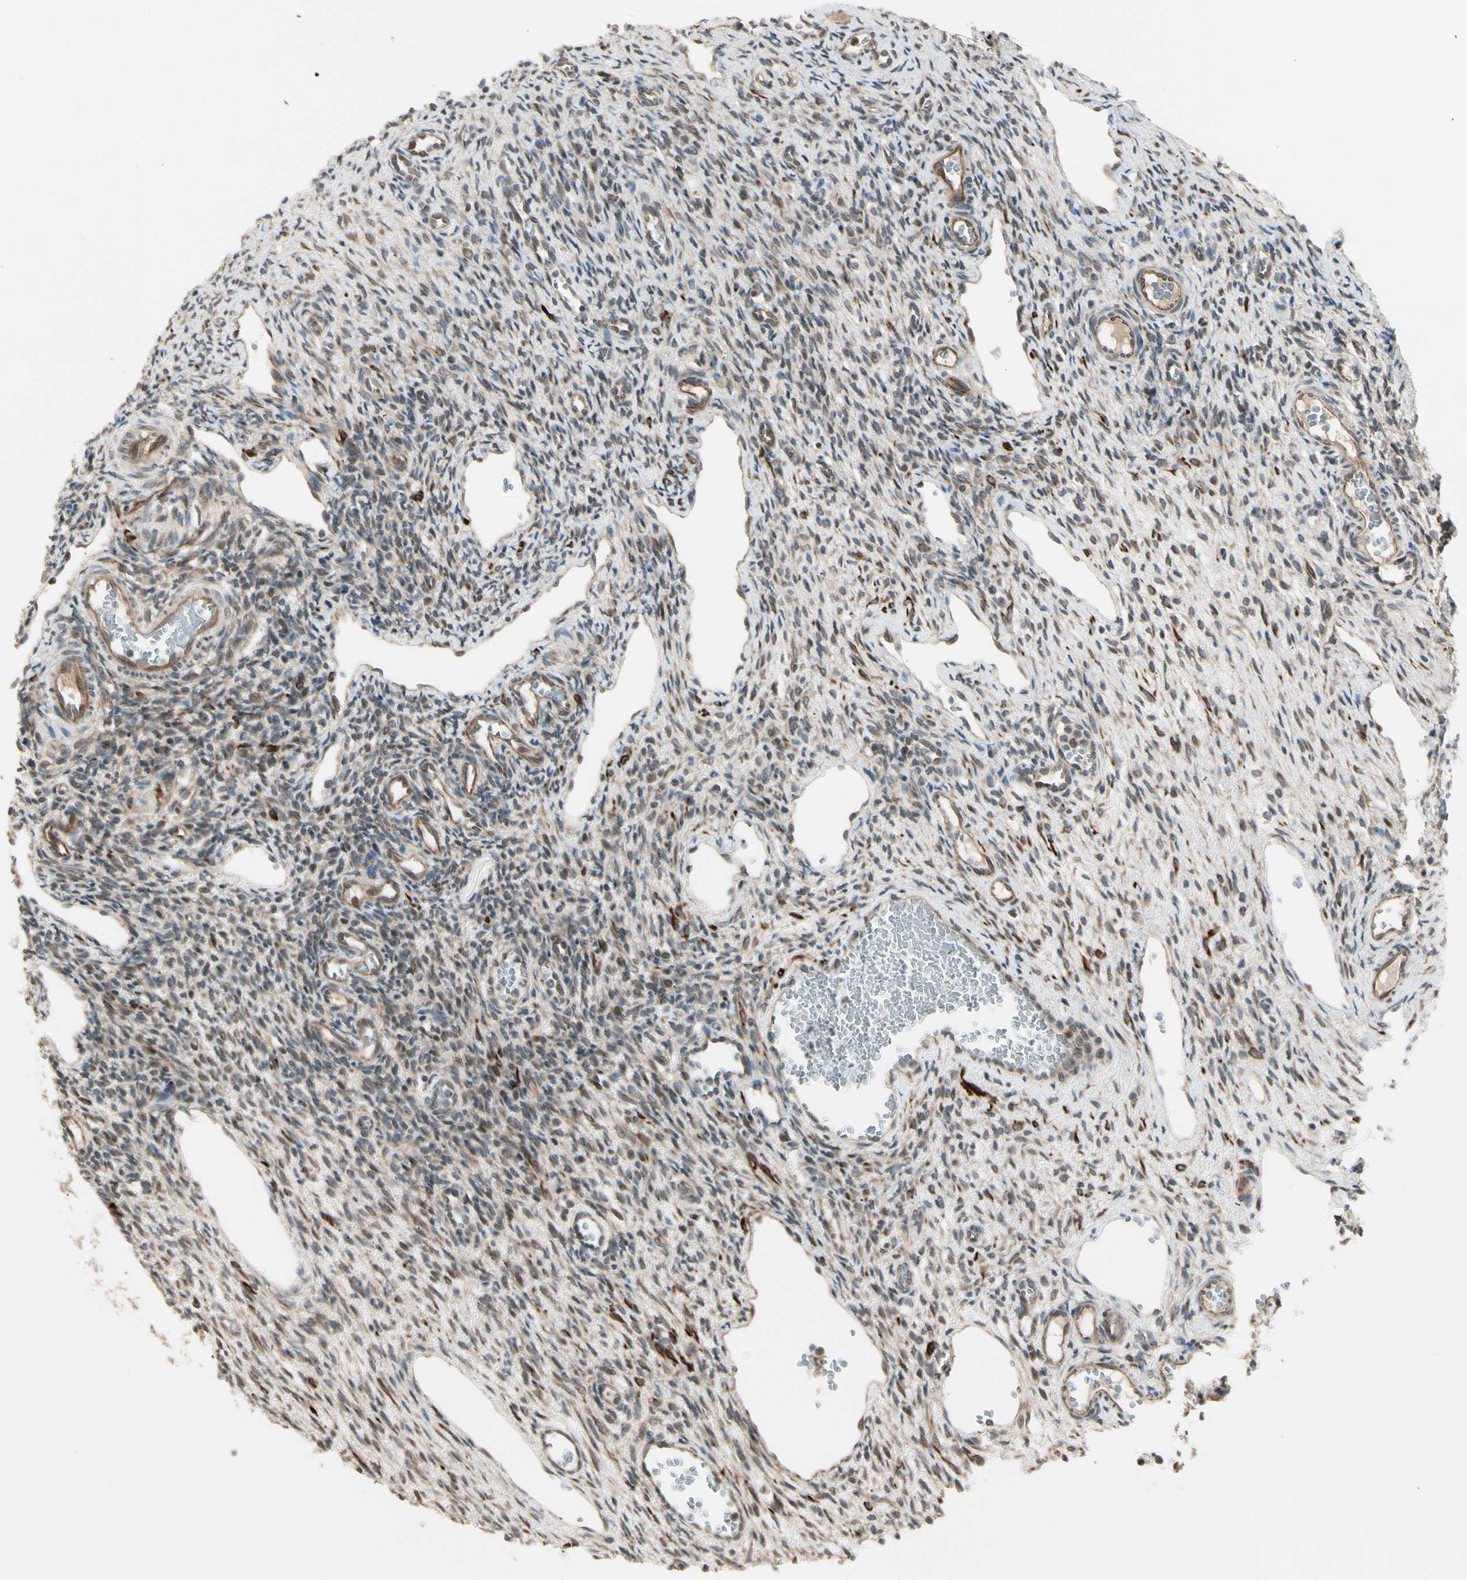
{"staining": {"intensity": "weak", "quantity": "25%-75%", "location": "cytoplasmic/membranous"}, "tissue": "ovary", "cell_type": "Ovarian stroma cells", "image_type": "normal", "snomed": [{"axis": "morphology", "description": "Normal tissue, NOS"}, {"axis": "topography", "description": "Ovary"}], "caption": "IHC of normal ovary exhibits low levels of weak cytoplasmic/membranous expression in about 25%-75% of ovarian stroma cells. The staining was performed using DAB, with brown indicating positive protein expression. Nuclei are stained blue with hematoxylin.", "gene": "SVBP", "patient": {"sex": "female", "age": 33}}